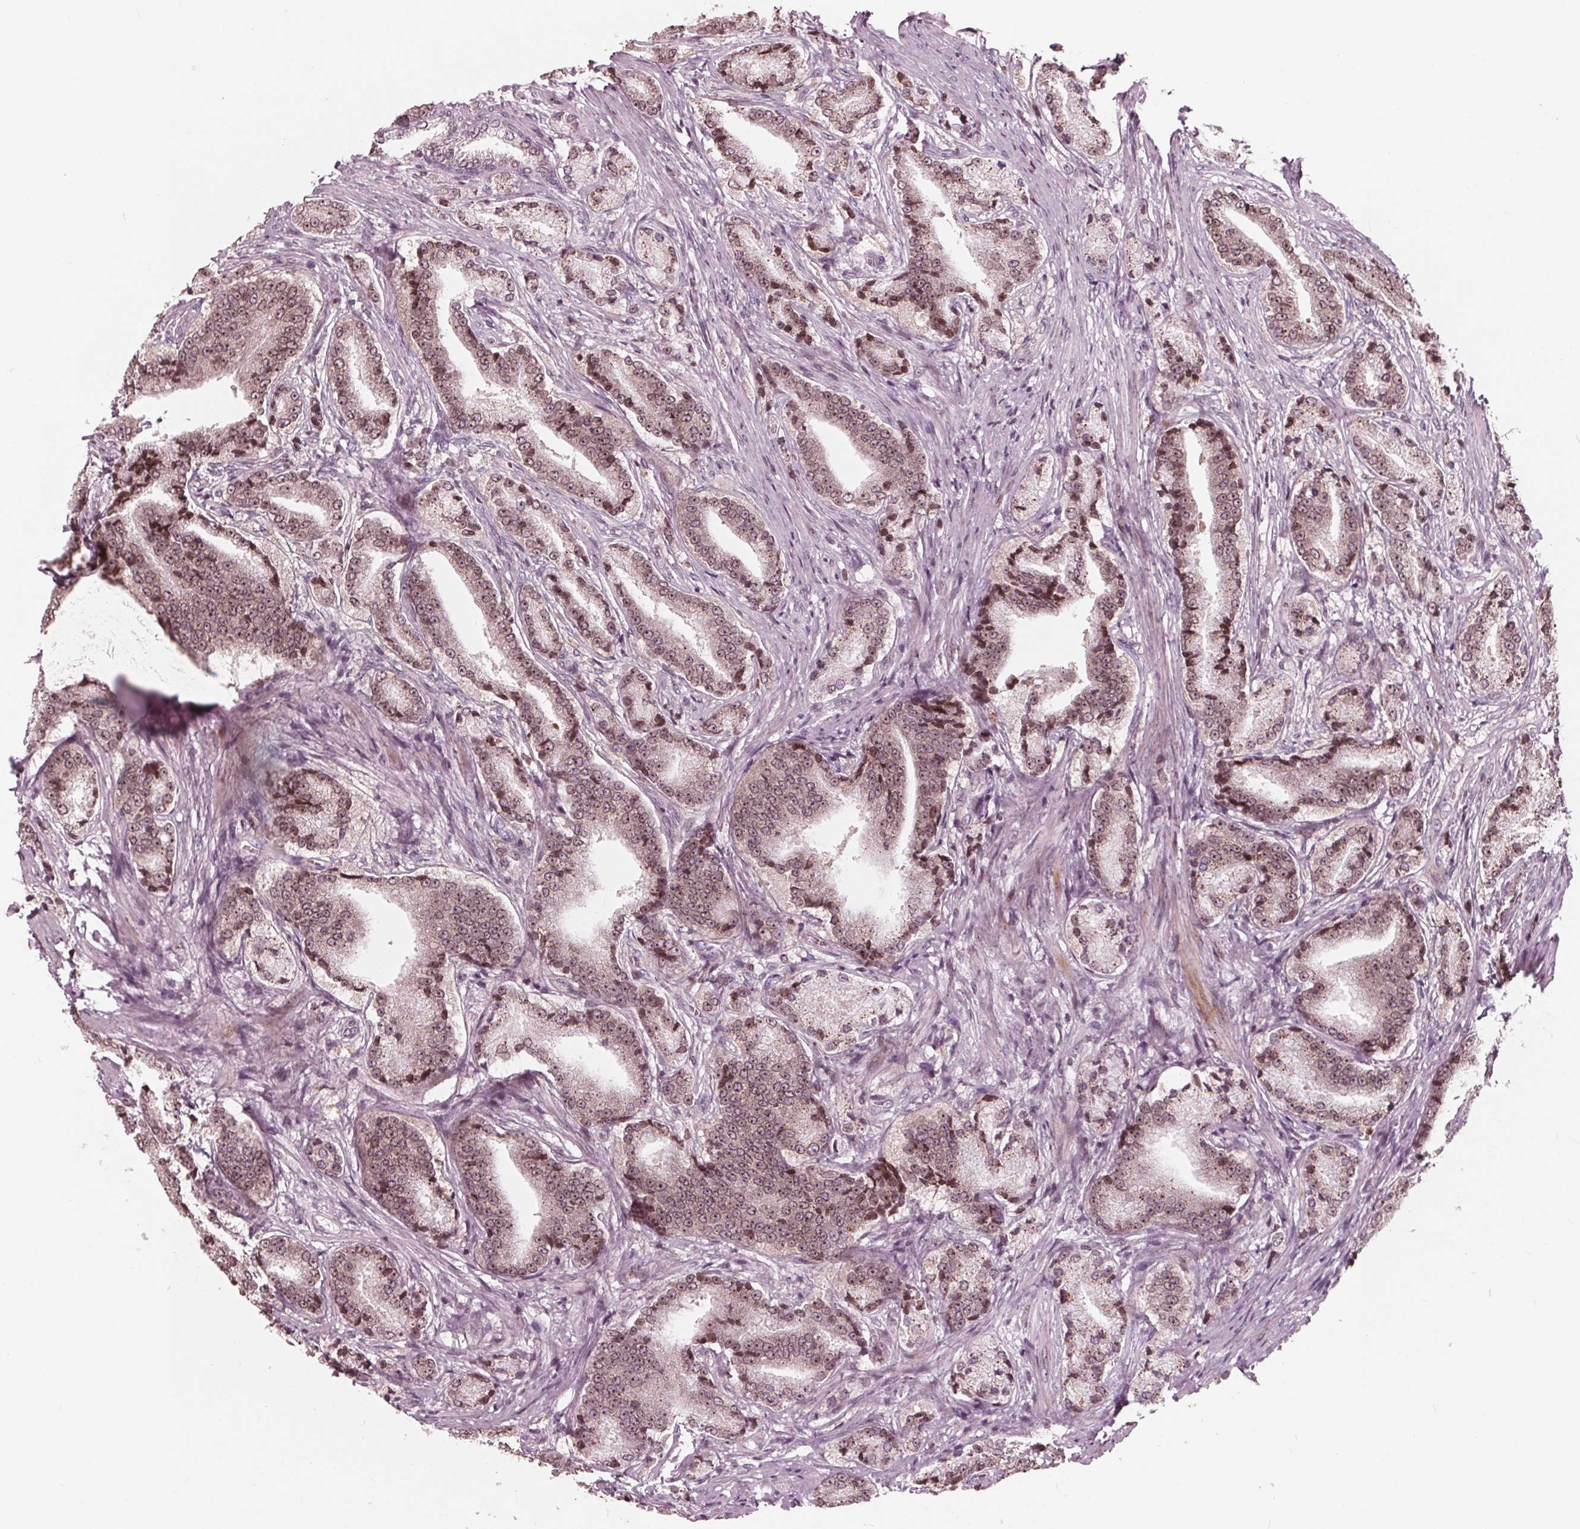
{"staining": {"intensity": "moderate", "quantity": ">75%", "location": "cytoplasmic/membranous,nuclear"}, "tissue": "prostate cancer", "cell_type": "Tumor cells", "image_type": "cancer", "snomed": [{"axis": "morphology", "description": "Adenocarcinoma, High grade"}, {"axis": "topography", "description": "Prostate and seminal vesicle, NOS"}], "caption": "Prostate adenocarcinoma (high-grade) stained with a protein marker reveals moderate staining in tumor cells.", "gene": "NUP210", "patient": {"sex": "male", "age": 61}}